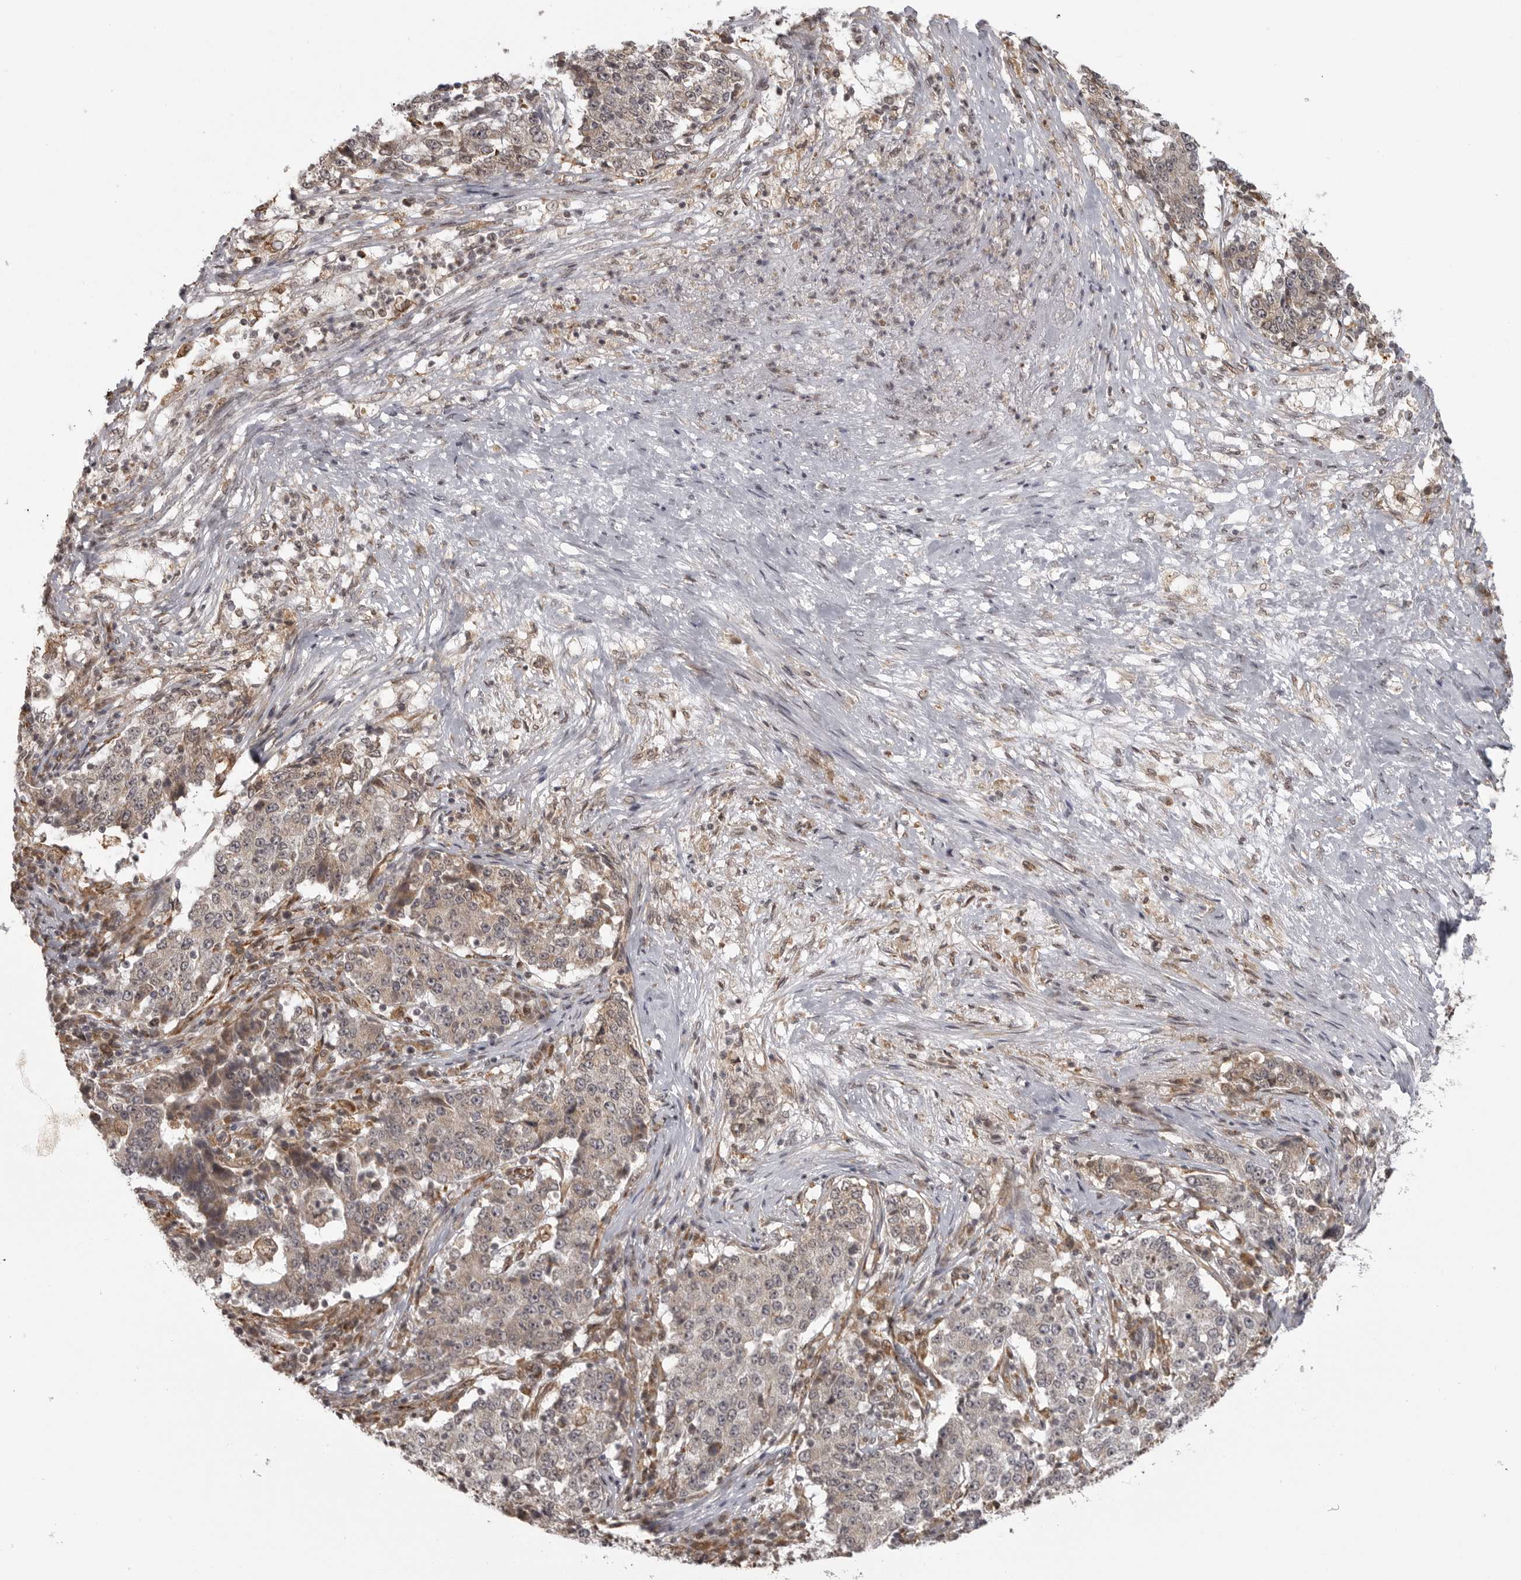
{"staining": {"intensity": "weak", "quantity": ">75%", "location": "cytoplasmic/membranous"}, "tissue": "stomach cancer", "cell_type": "Tumor cells", "image_type": "cancer", "snomed": [{"axis": "morphology", "description": "Adenocarcinoma, NOS"}, {"axis": "topography", "description": "Stomach"}], "caption": "There is low levels of weak cytoplasmic/membranous staining in tumor cells of stomach cancer, as demonstrated by immunohistochemical staining (brown color).", "gene": "ISG20L2", "patient": {"sex": "male", "age": 59}}